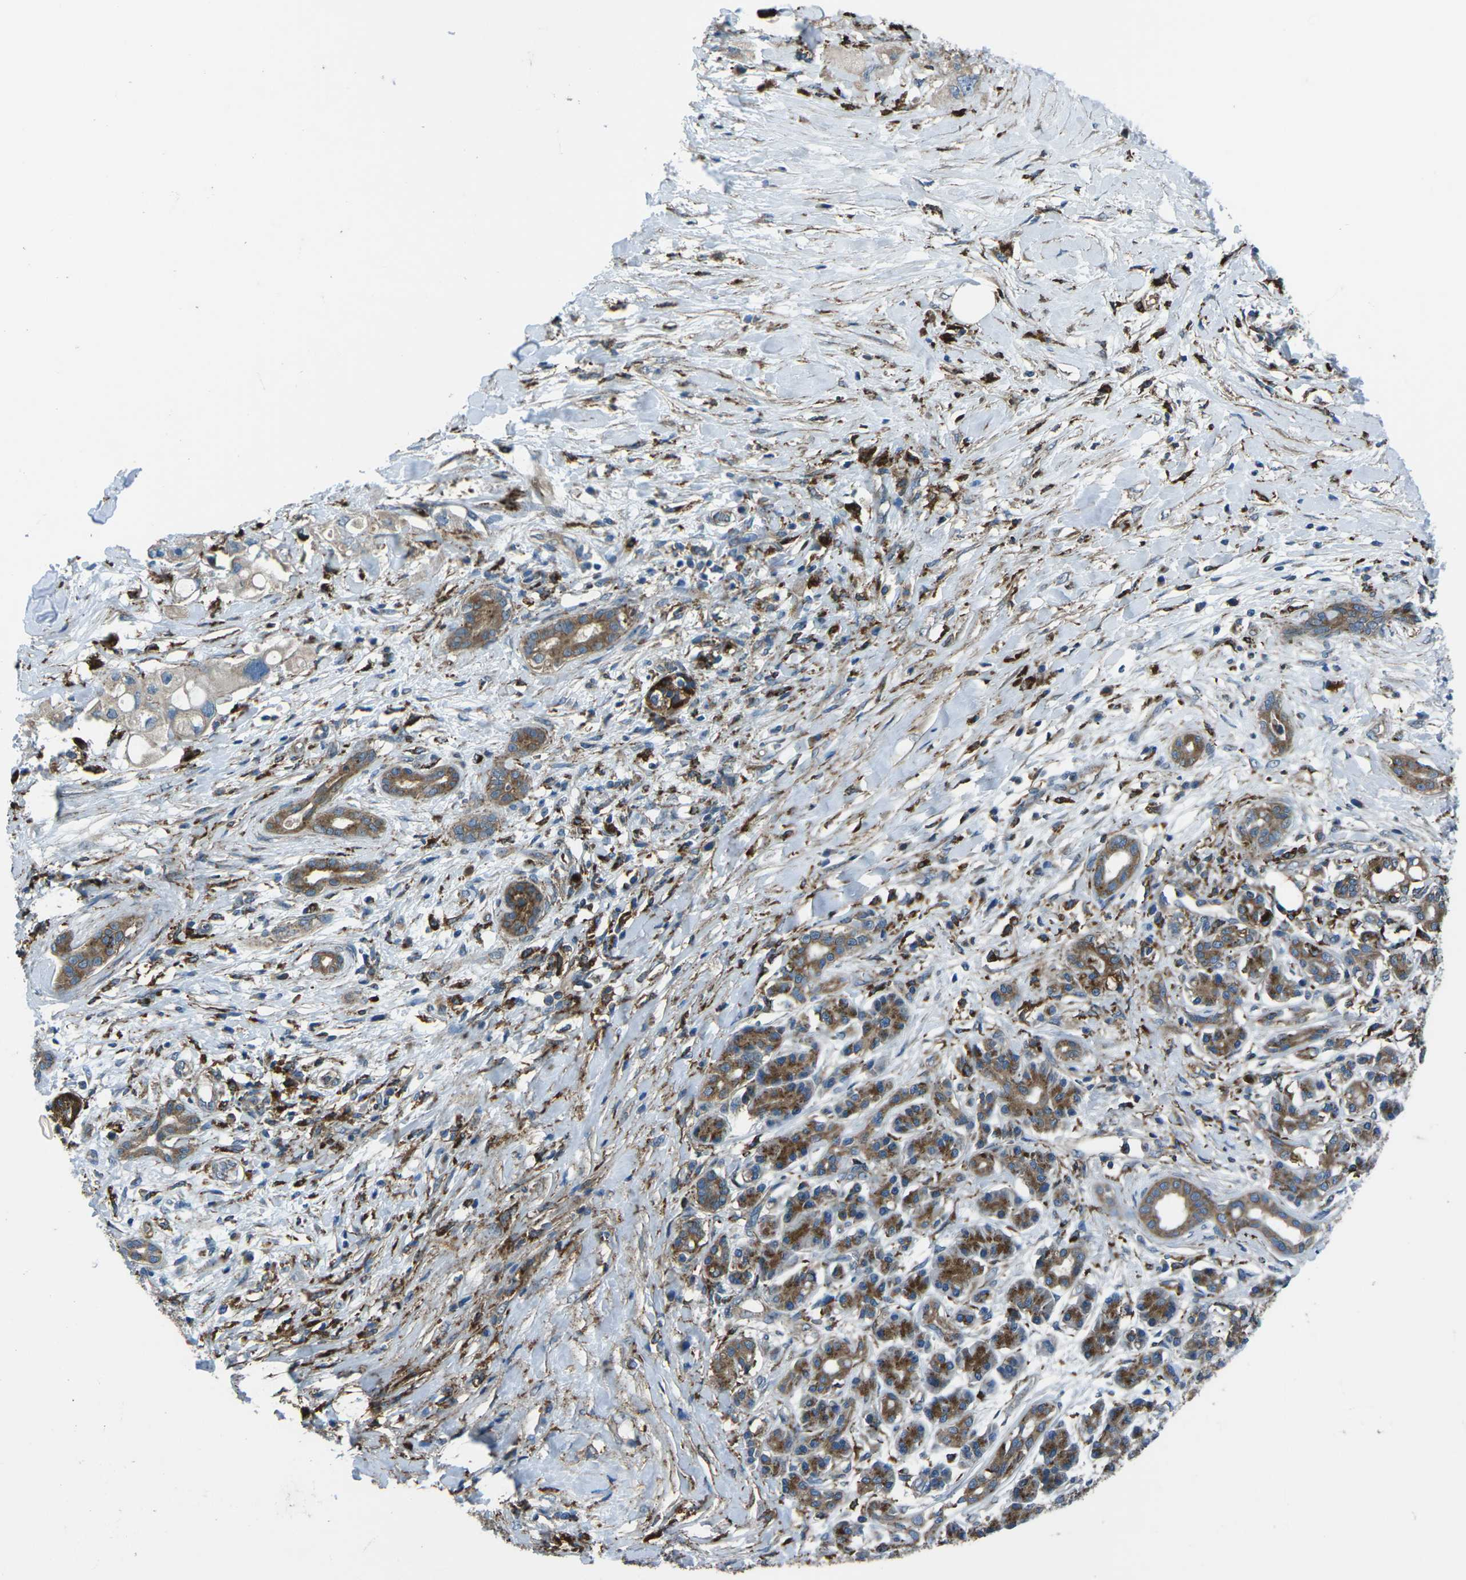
{"staining": {"intensity": "weak", "quantity": ">75%", "location": "cytoplasmic/membranous"}, "tissue": "pancreatic cancer", "cell_type": "Tumor cells", "image_type": "cancer", "snomed": [{"axis": "morphology", "description": "Adenocarcinoma, NOS"}, {"axis": "topography", "description": "Pancreas"}], "caption": "A brown stain shows weak cytoplasmic/membranous staining of a protein in human pancreatic cancer tumor cells. (IHC, brightfield microscopy, high magnification).", "gene": "CDK17", "patient": {"sex": "female", "age": 56}}